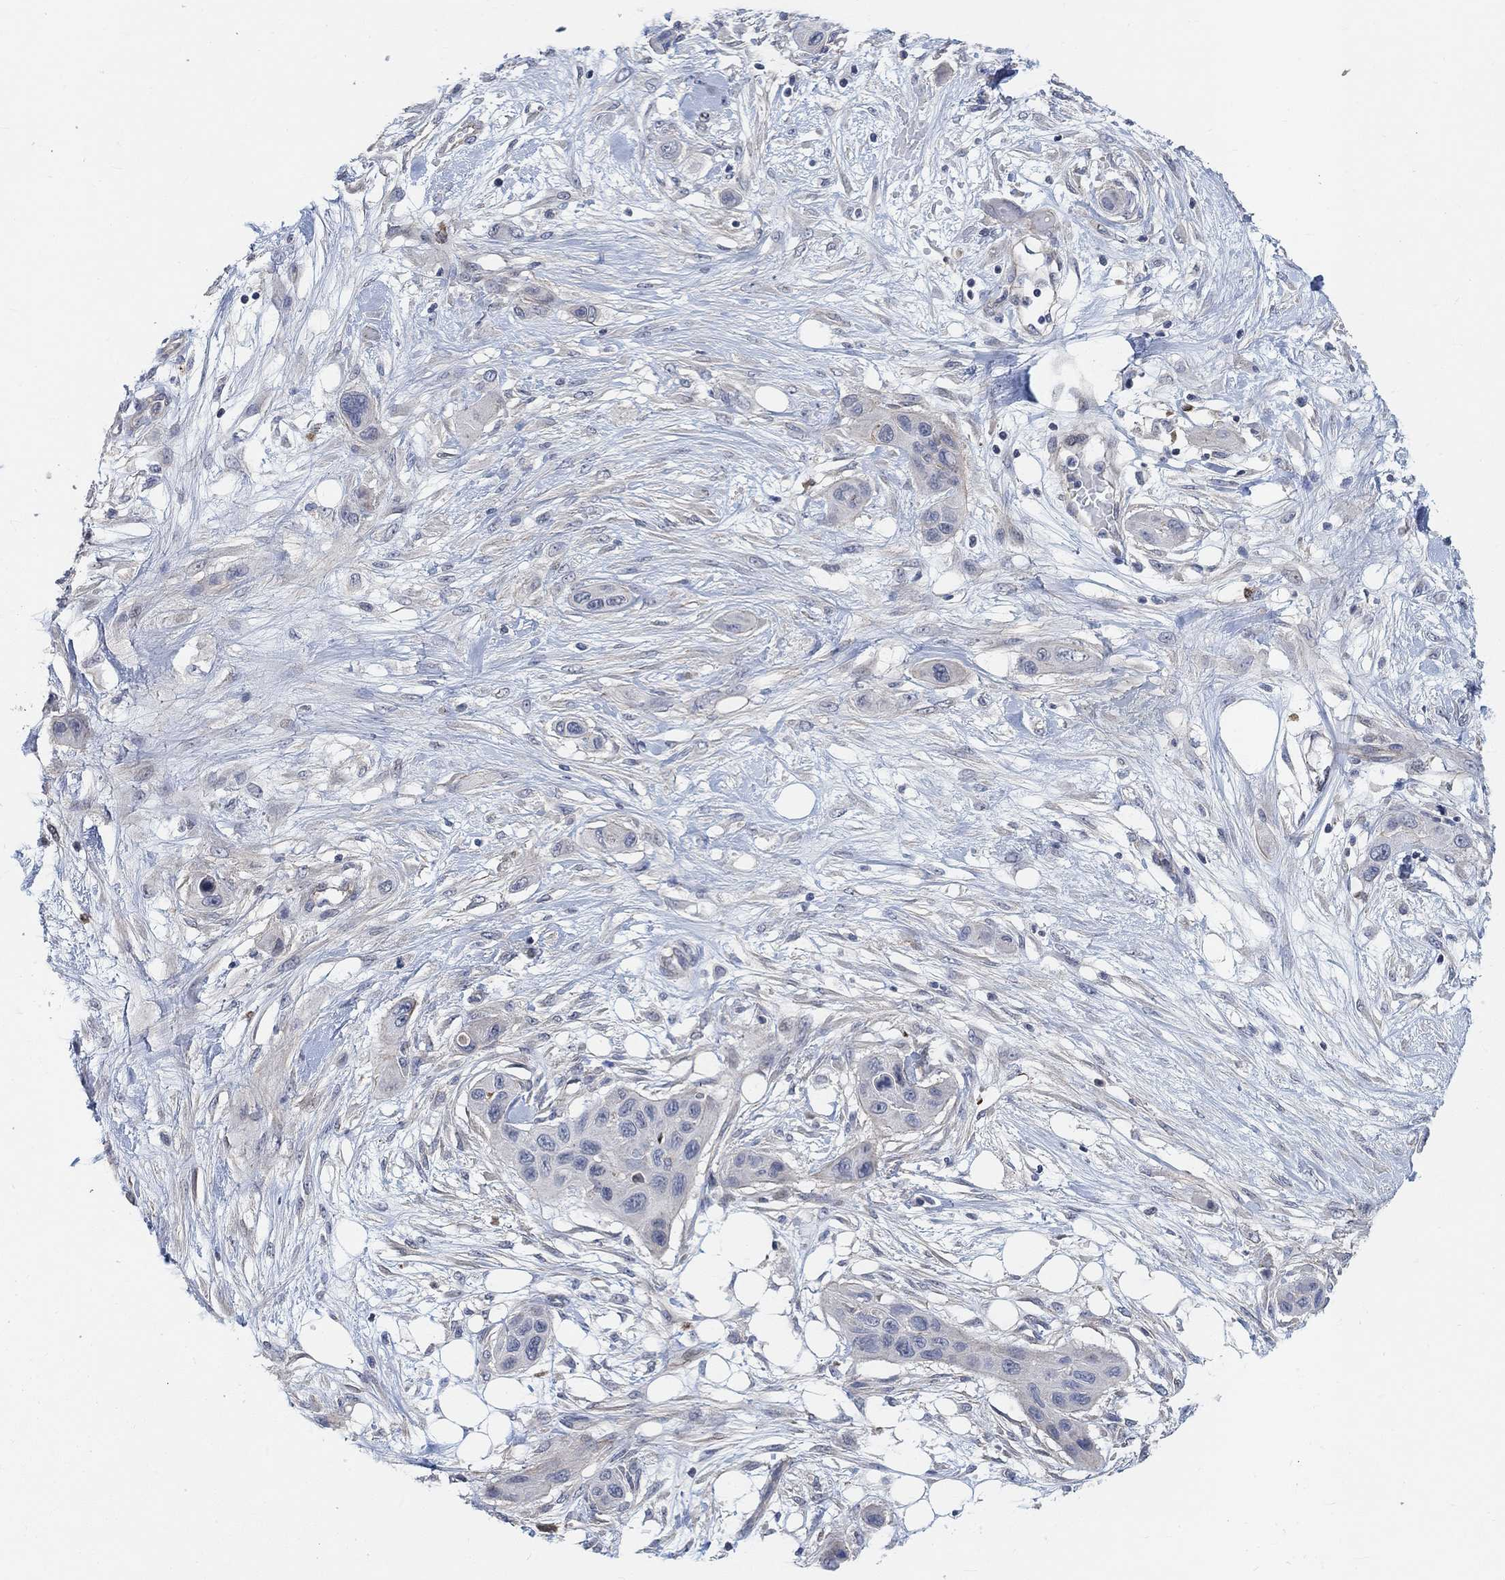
{"staining": {"intensity": "negative", "quantity": "none", "location": "none"}, "tissue": "skin cancer", "cell_type": "Tumor cells", "image_type": "cancer", "snomed": [{"axis": "morphology", "description": "Squamous cell carcinoma, NOS"}, {"axis": "topography", "description": "Skin"}], "caption": "IHC histopathology image of neoplastic tissue: human squamous cell carcinoma (skin) stained with DAB (3,3'-diaminobenzidine) demonstrates no significant protein positivity in tumor cells.", "gene": "HCRTR1", "patient": {"sex": "male", "age": 79}}